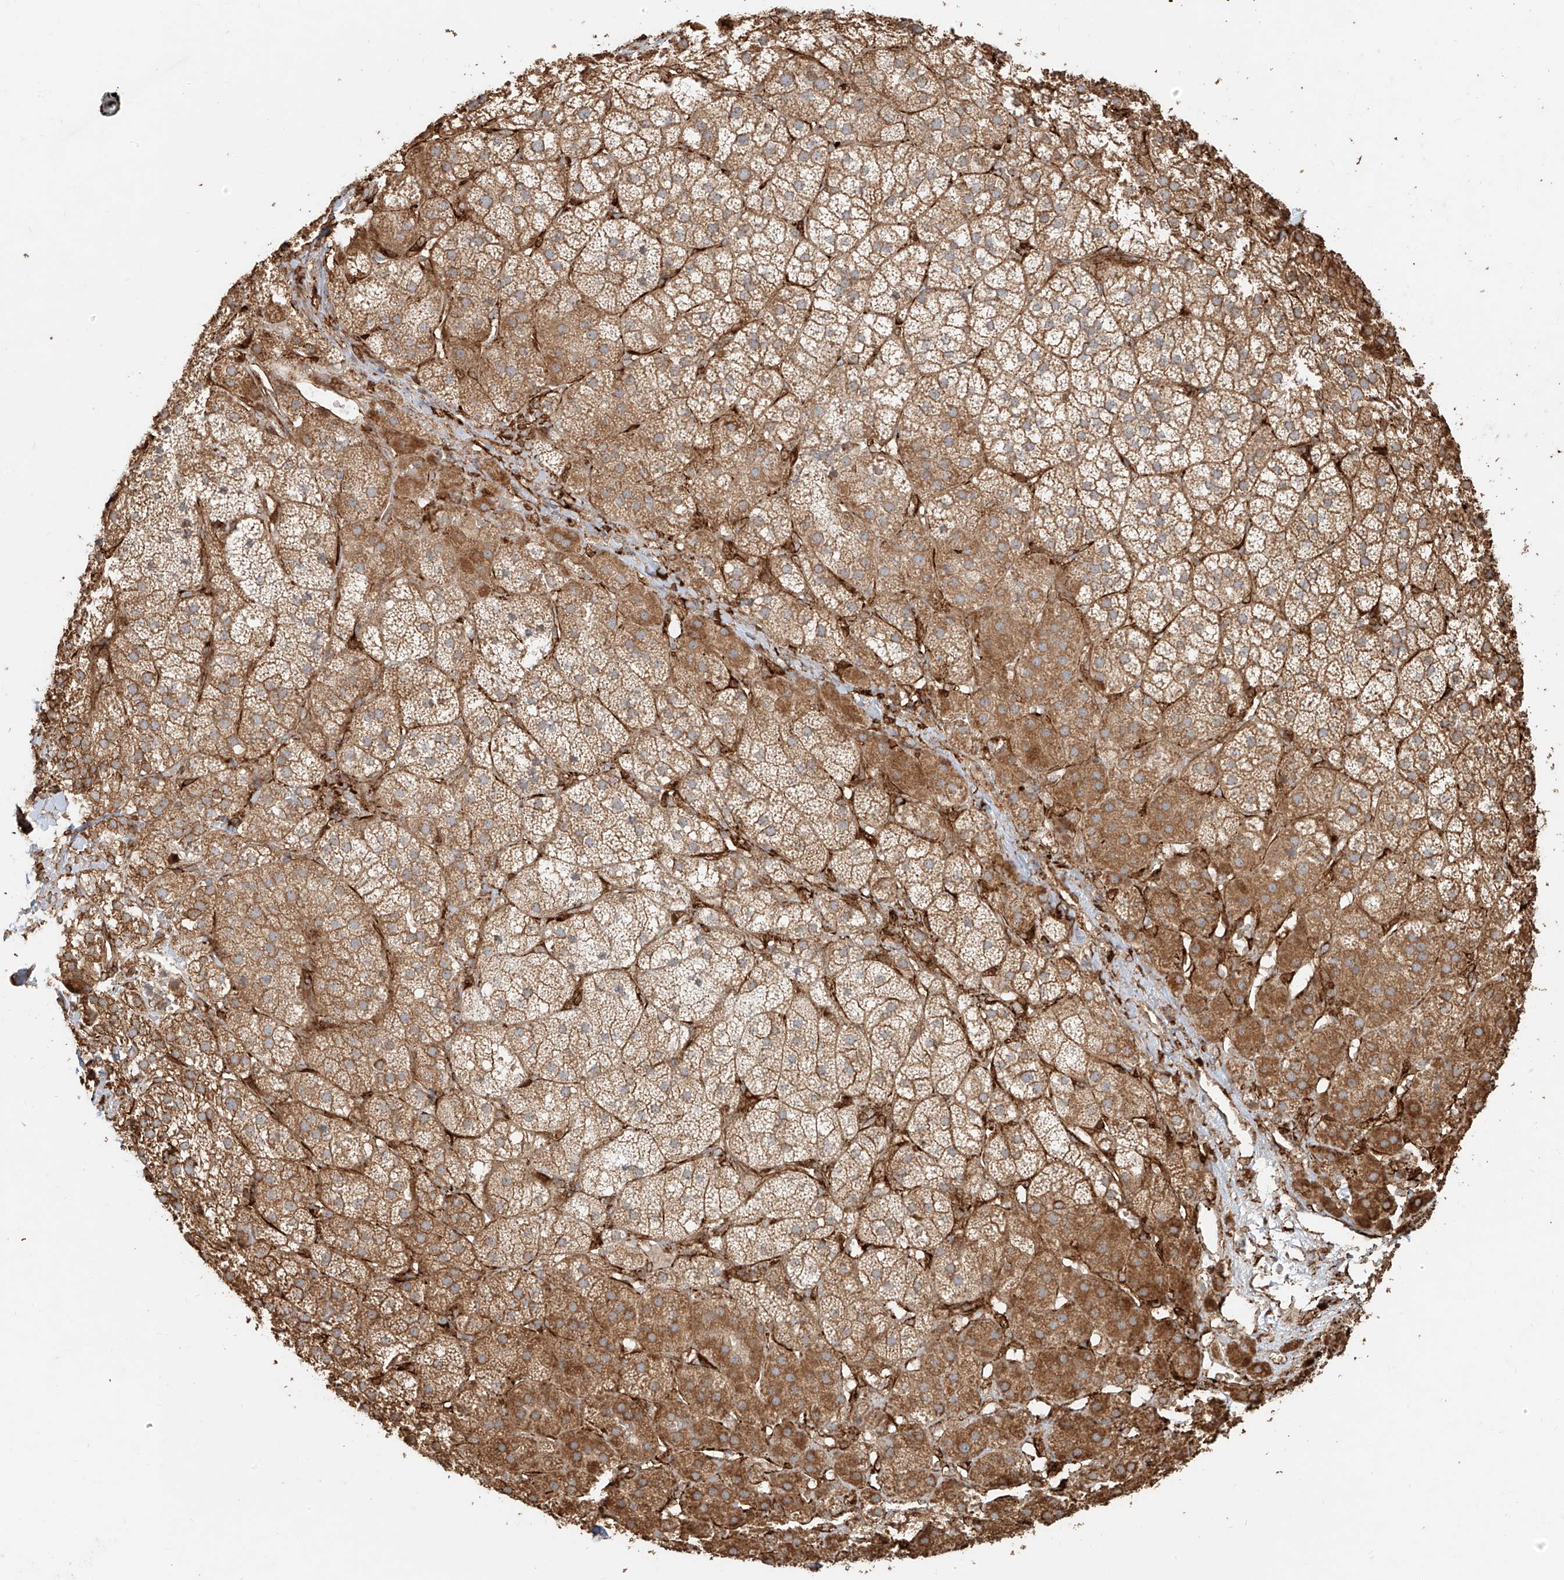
{"staining": {"intensity": "moderate", "quantity": ">75%", "location": "cytoplasmic/membranous"}, "tissue": "adrenal gland", "cell_type": "Glandular cells", "image_type": "normal", "snomed": [{"axis": "morphology", "description": "Normal tissue, NOS"}, {"axis": "topography", "description": "Adrenal gland"}], "caption": "Adrenal gland stained with DAB immunohistochemistry exhibits medium levels of moderate cytoplasmic/membranous expression in about >75% of glandular cells. (DAB IHC with brightfield microscopy, high magnification).", "gene": "EFNB1", "patient": {"sex": "female", "age": 44}}